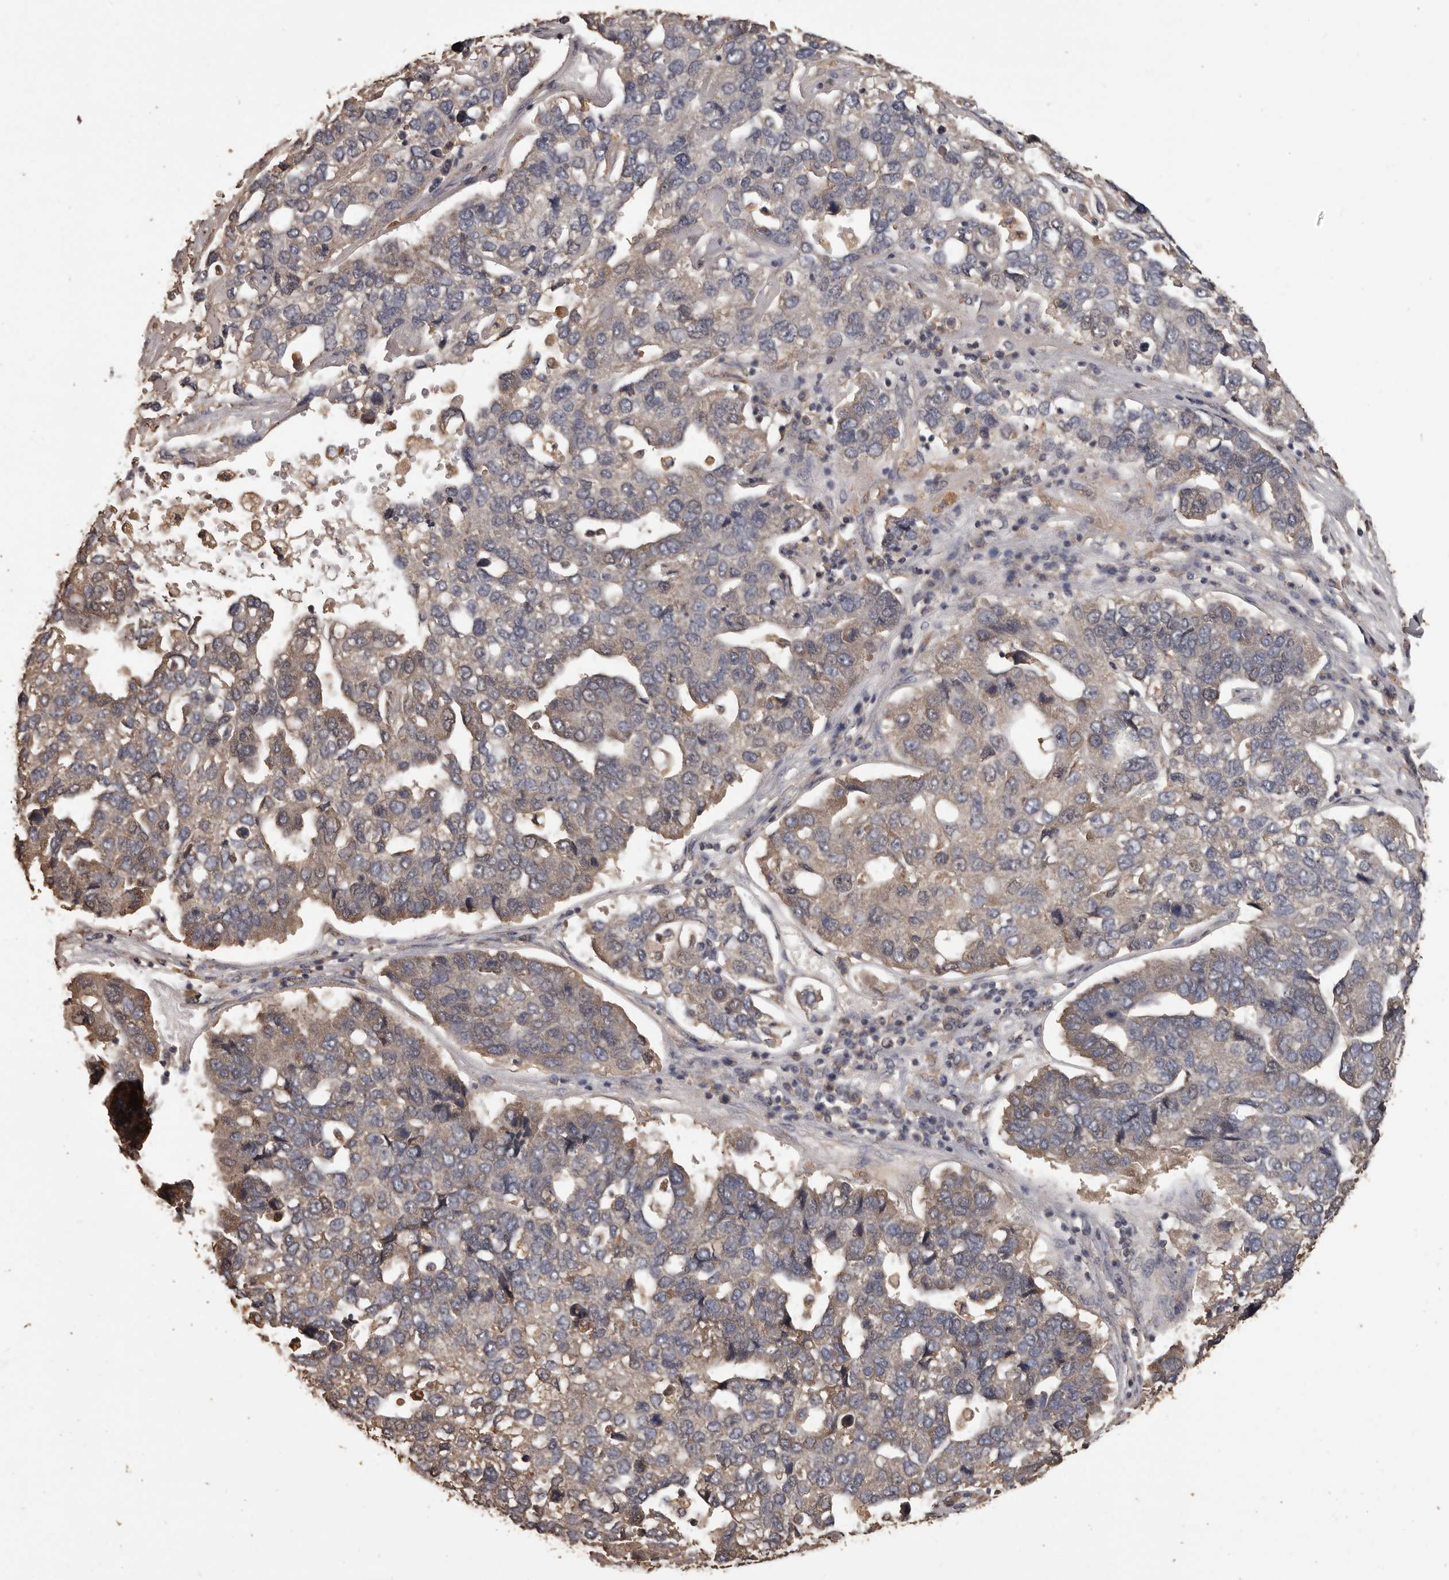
{"staining": {"intensity": "moderate", "quantity": "<25%", "location": "cytoplasmic/membranous"}, "tissue": "pancreatic cancer", "cell_type": "Tumor cells", "image_type": "cancer", "snomed": [{"axis": "morphology", "description": "Adenocarcinoma, NOS"}, {"axis": "topography", "description": "Pancreas"}], "caption": "Human pancreatic cancer stained for a protein (brown) displays moderate cytoplasmic/membranous positive expression in about <25% of tumor cells.", "gene": "MGAT5", "patient": {"sex": "female", "age": 61}}